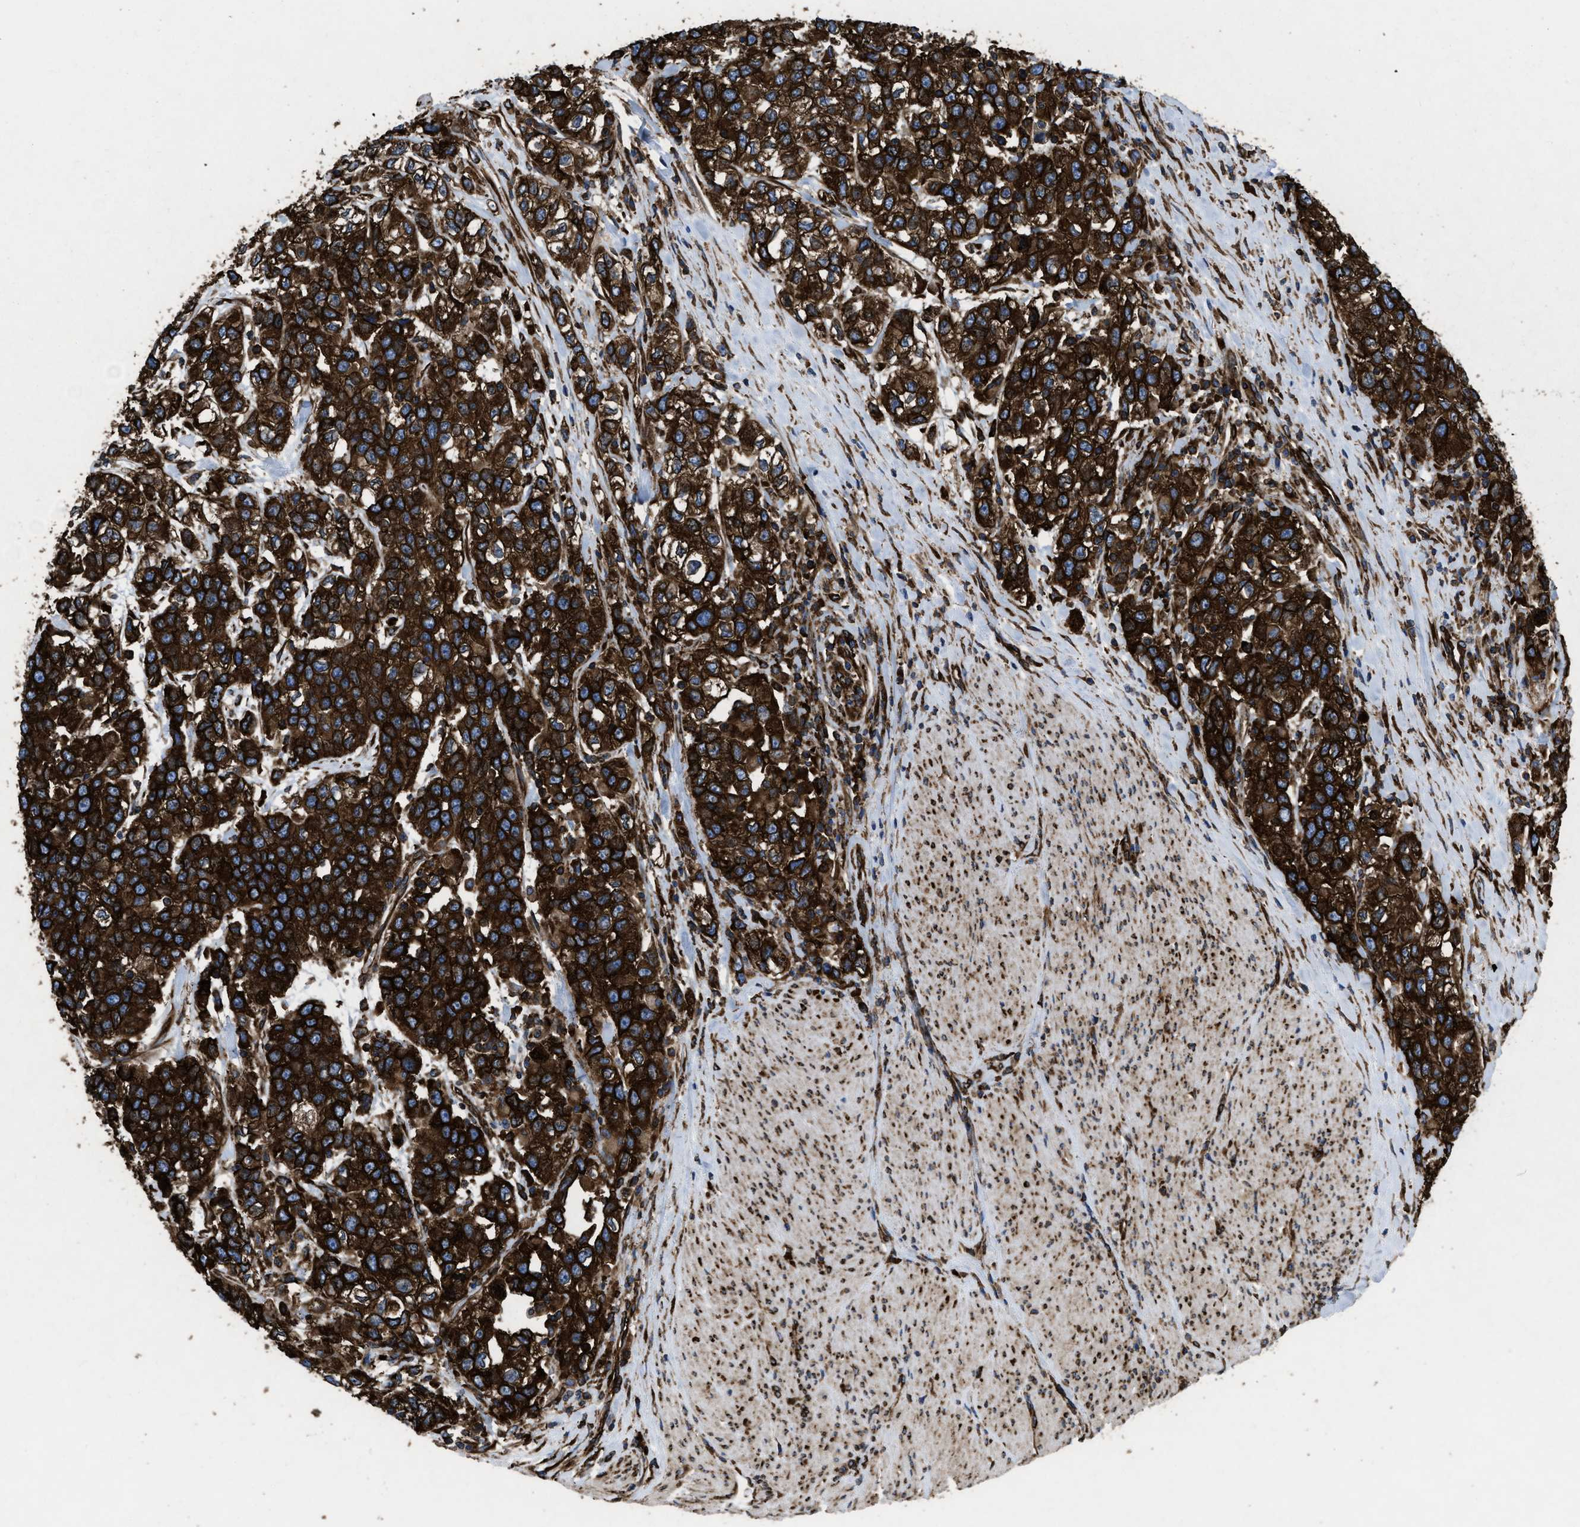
{"staining": {"intensity": "strong", "quantity": ">75%", "location": "cytoplasmic/membranous"}, "tissue": "urothelial cancer", "cell_type": "Tumor cells", "image_type": "cancer", "snomed": [{"axis": "morphology", "description": "Urothelial carcinoma, High grade"}, {"axis": "topography", "description": "Urinary bladder"}], "caption": "Immunohistochemistry of human urothelial carcinoma (high-grade) displays high levels of strong cytoplasmic/membranous staining in approximately >75% of tumor cells. (DAB IHC, brown staining for protein, blue staining for nuclei).", "gene": "CAPRIN1", "patient": {"sex": "female", "age": 80}}